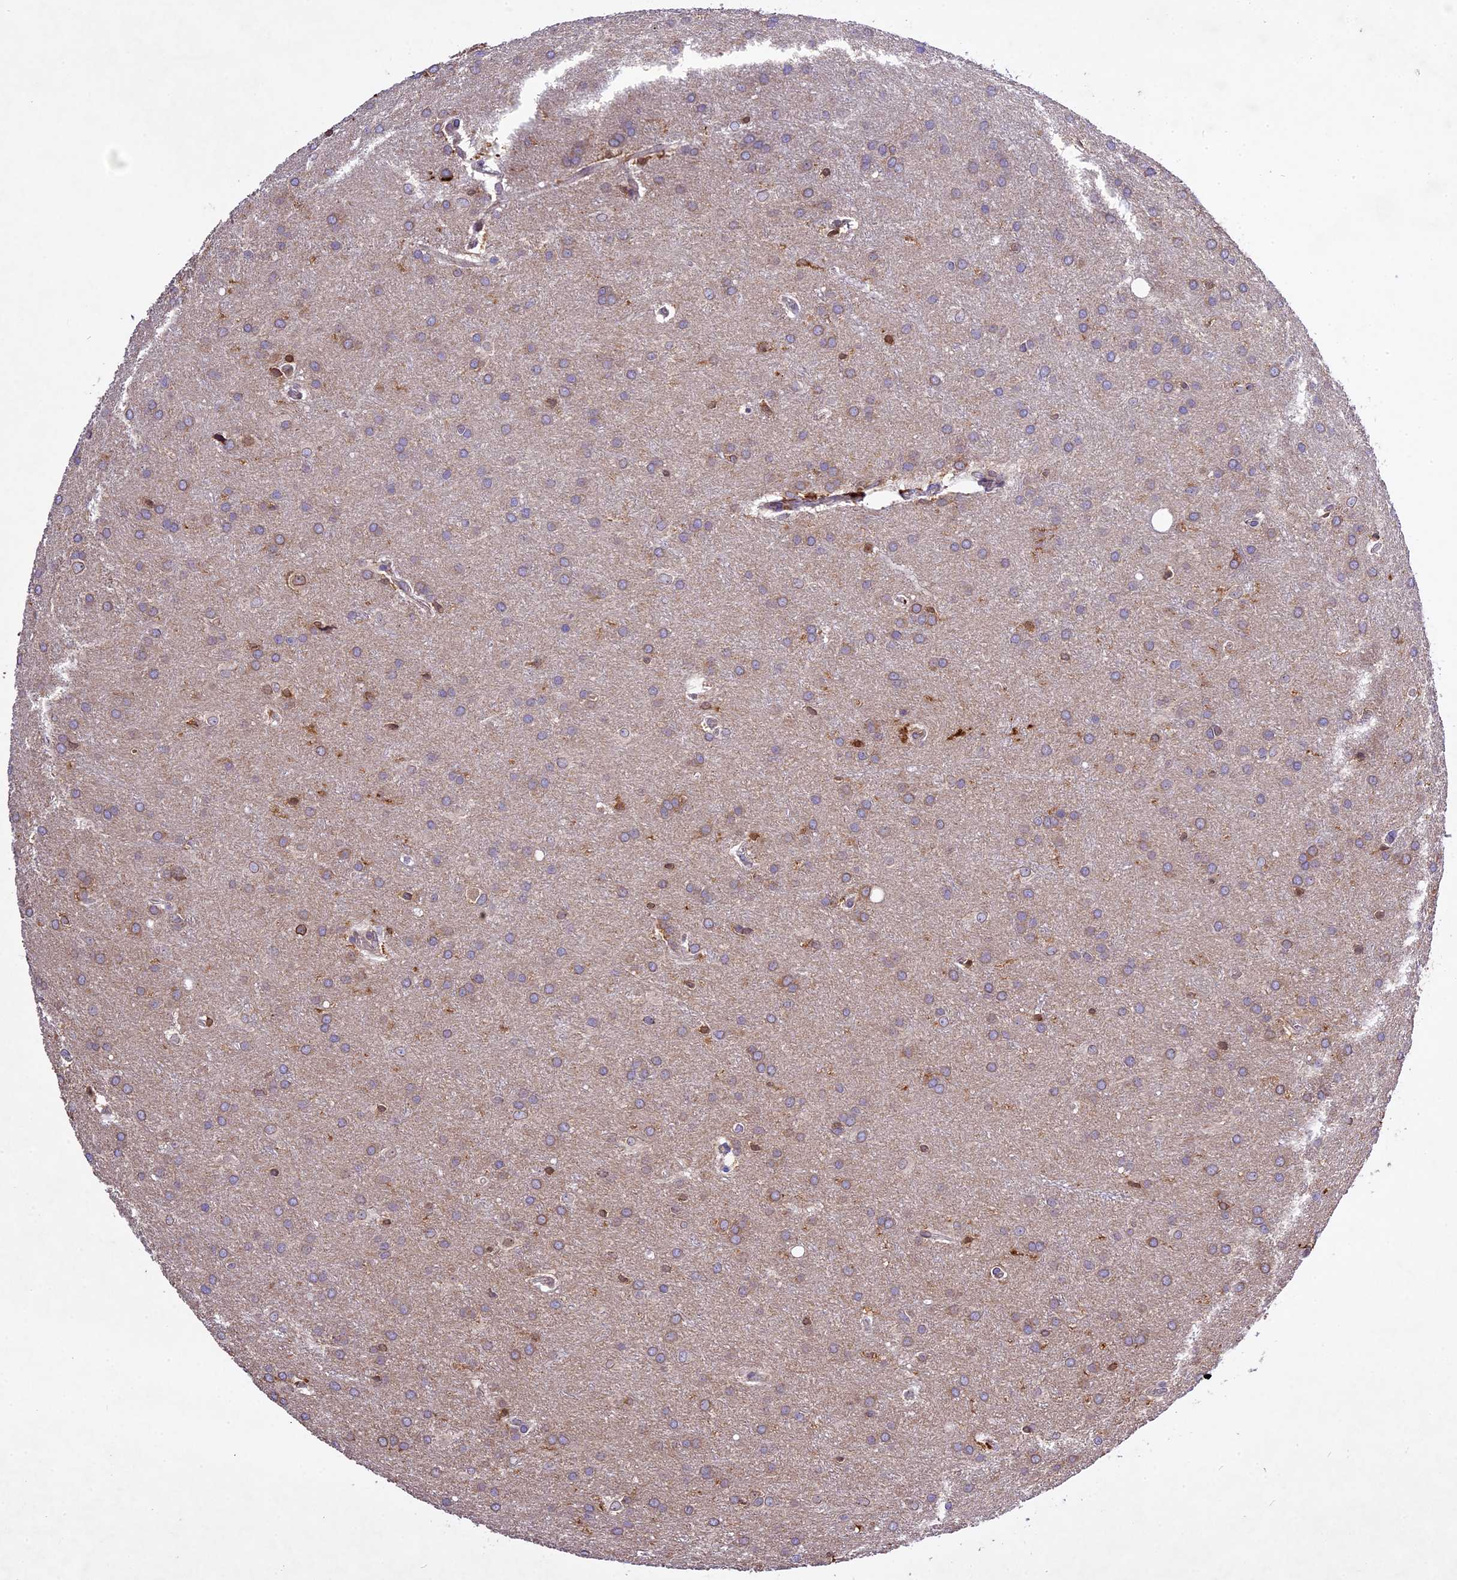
{"staining": {"intensity": "weak", "quantity": "25%-75%", "location": "cytoplasmic/membranous"}, "tissue": "glioma", "cell_type": "Tumor cells", "image_type": "cancer", "snomed": [{"axis": "morphology", "description": "Glioma, malignant, Low grade"}, {"axis": "topography", "description": "Brain"}], "caption": "Immunohistochemistry photomicrograph of human malignant glioma (low-grade) stained for a protein (brown), which shows low levels of weak cytoplasmic/membranous staining in about 25%-75% of tumor cells.", "gene": "CILP2", "patient": {"sex": "female", "age": 32}}